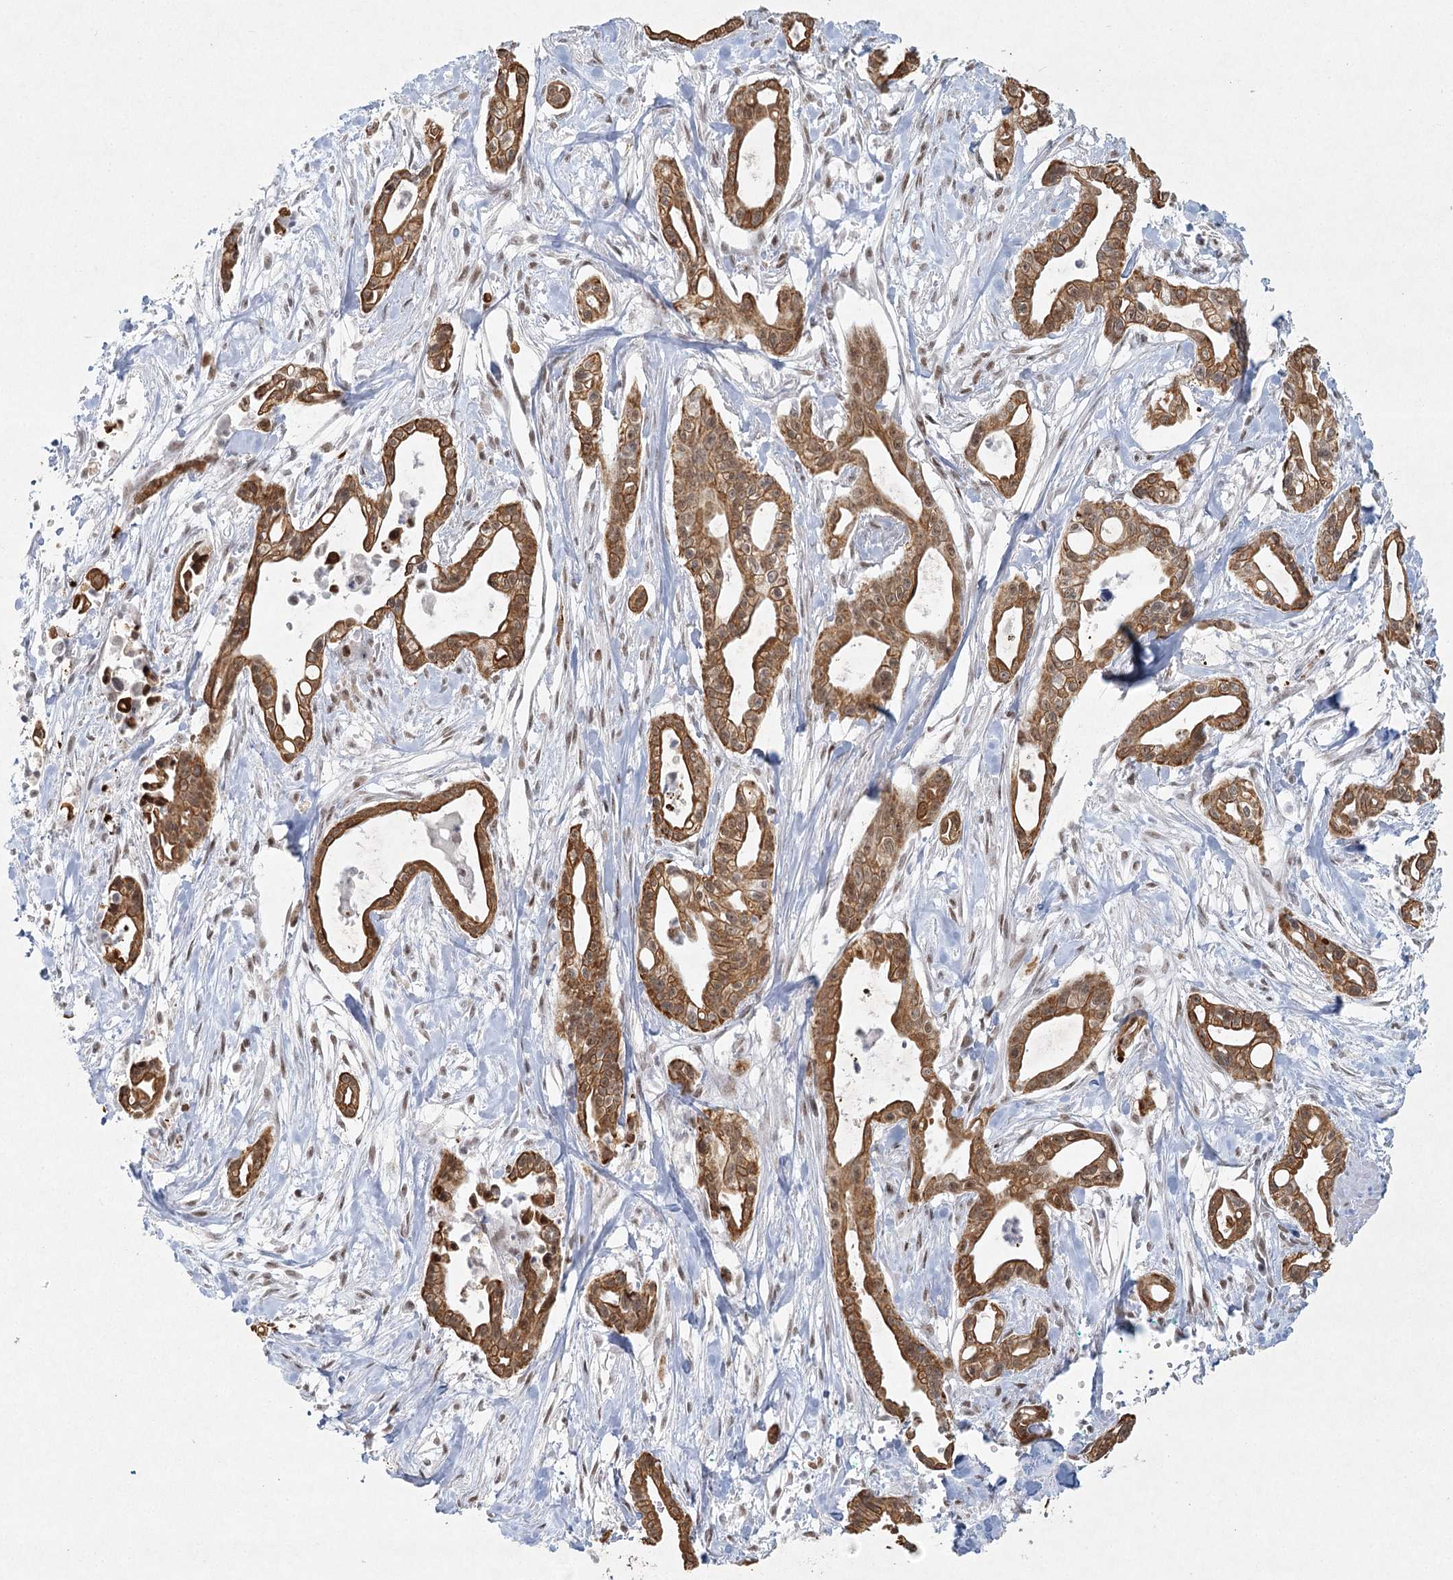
{"staining": {"intensity": "moderate", "quantity": ">75%", "location": "cytoplasmic/membranous,nuclear"}, "tissue": "pancreatic cancer", "cell_type": "Tumor cells", "image_type": "cancer", "snomed": [{"axis": "morphology", "description": "Adenocarcinoma, NOS"}, {"axis": "topography", "description": "Pancreas"}], "caption": "Moderate cytoplasmic/membranous and nuclear expression is appreciated in approximately >75% of tumor cells in pancreatic cancer. The staining was performed using DAB to visualize the protein expression in brown, while the nuclei were stained in blue with hematoxylin (Magnification: 20x).", "gene": "U2SURP", "patient": {"sex": "male", "age": 68}}